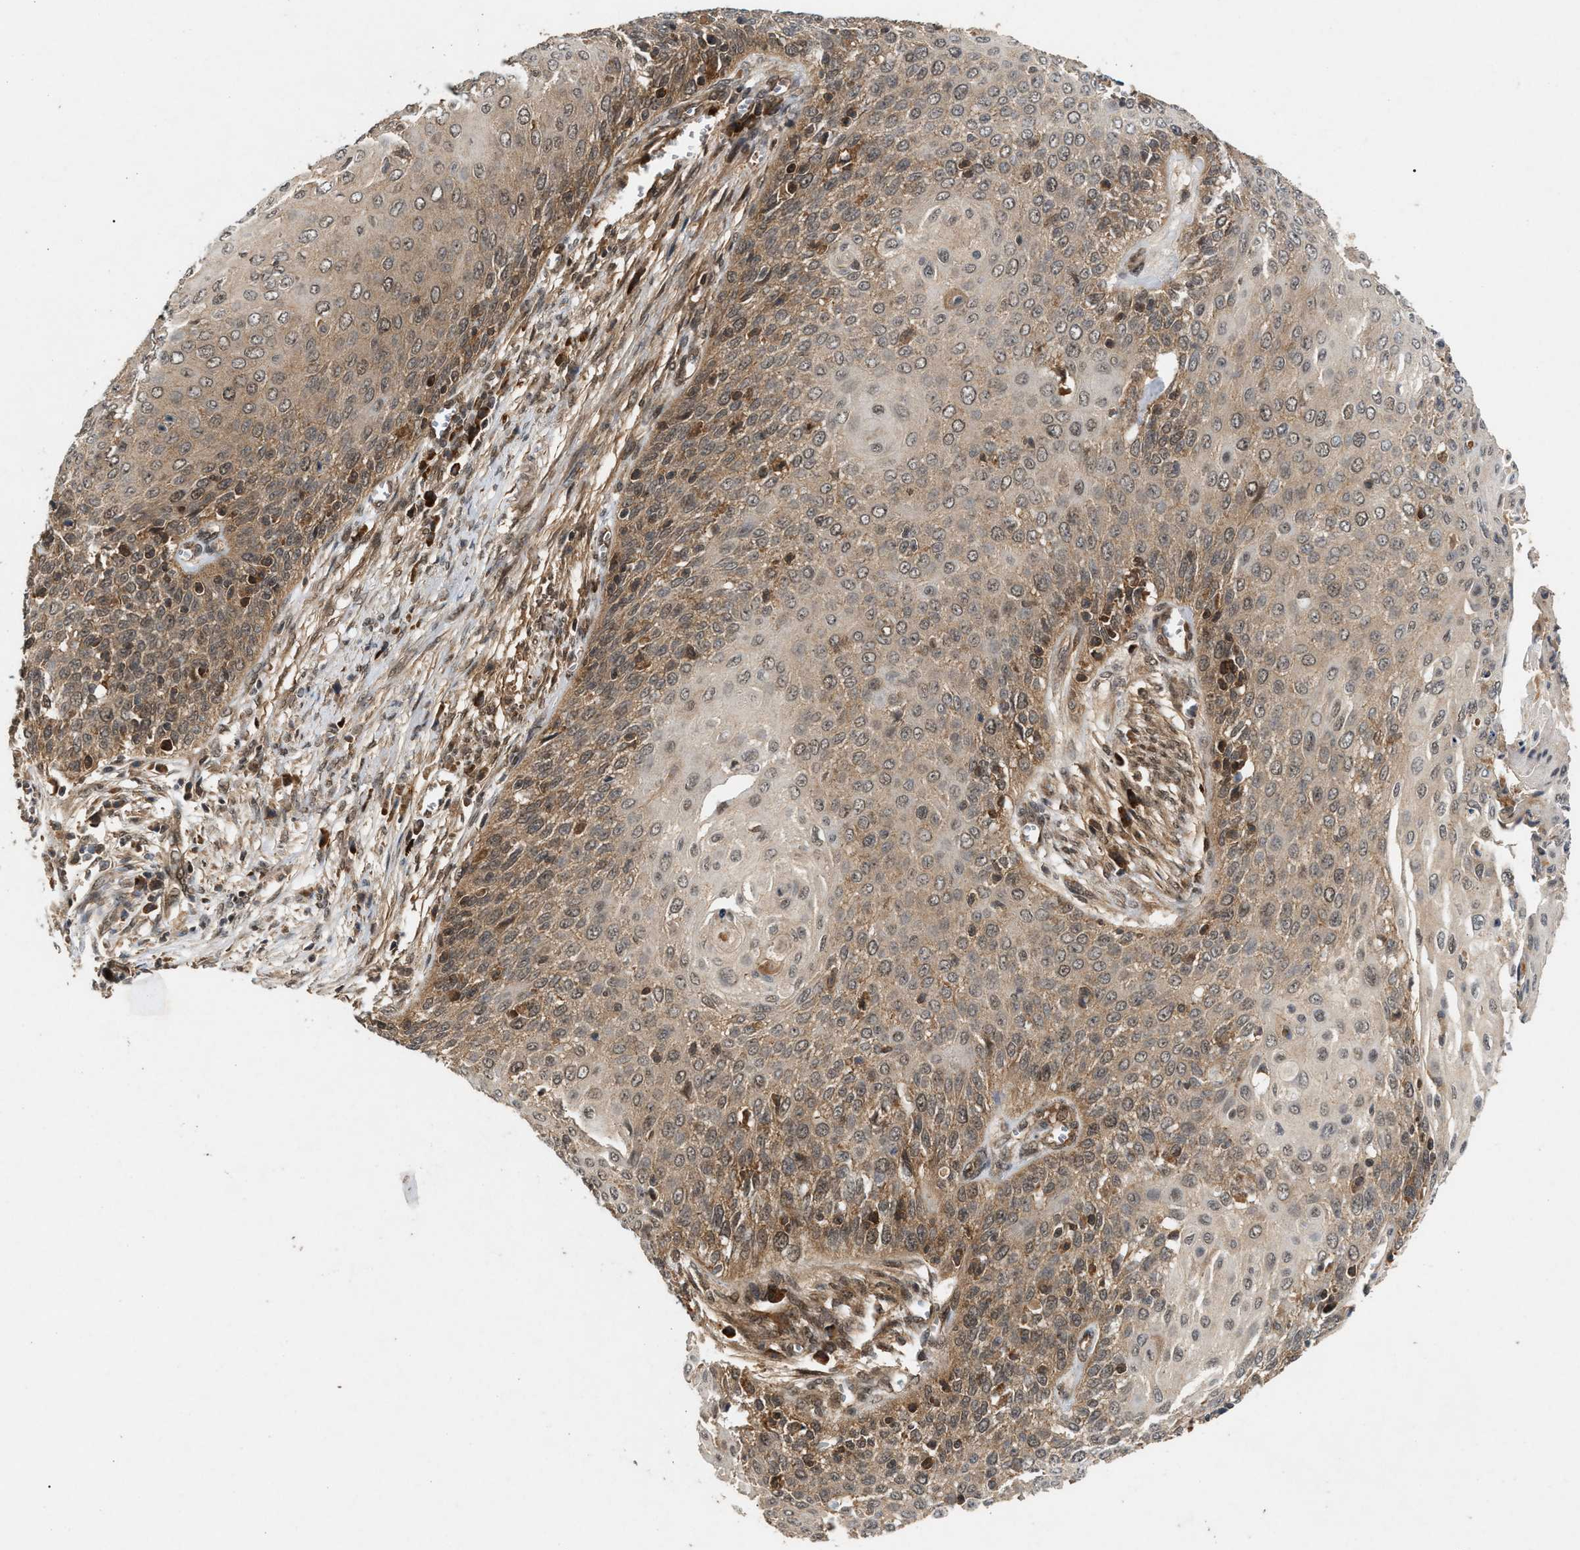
{"staining": {"intensity": "moderate", "quantity": ">75%", "location": "cytoplasmic/membranous,nuclear"}, "tissue": "cervical cancer", "cell_type": "Tumor cells", "image_type": "cancer", "snomed": [{"axis": "morphology", "description": "Squamous cell carcinoma, NOS"}, {"axis": "topography", "description": "Cervix"}], "caption": "High-power microscopy captured an immunohistochemistry (IHC) image of cervical cancer (squamous cell carcinoma), revealing moderate cytoplasmic/membranous and nuclear staining in about >75% of tumor cells. Using DAB (3,3'-diaminobenzidine) (brown) and hematoxylin (blue) stains, captured at high magnification using brightfield microscopy.", "gene": "RUSC2", "patient": {"sex": "female", "age": 39}}